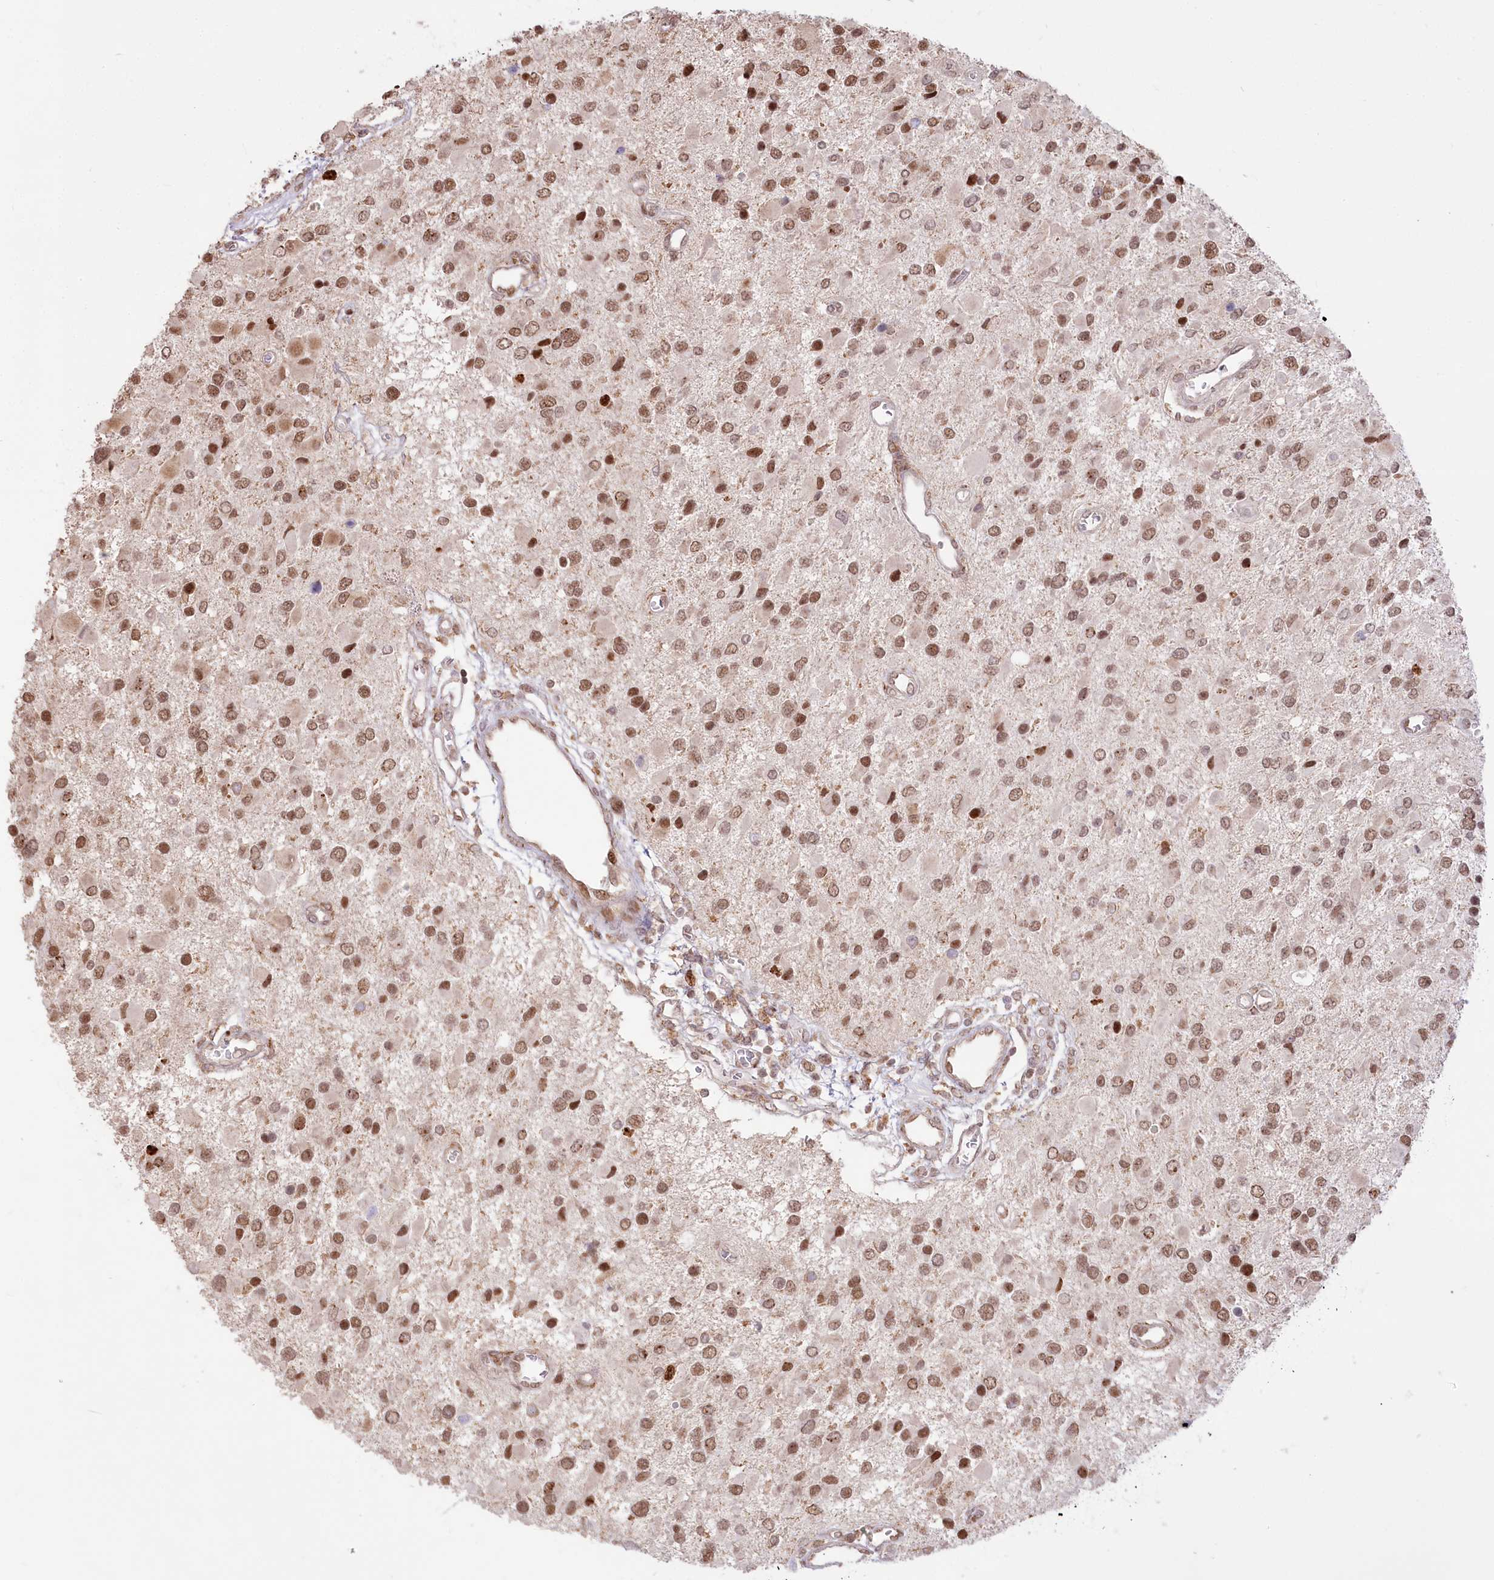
{"staining": {"intensity": "moderate", "quantity": ">75%", "location": "nuclear"}, "tissue": "glioma", "cell_type": "Tumor cells", "image_type": "cancer", "snomed": [{"axis": "morphology", "description": "Glioma, malignant, High grade"}, {"axis": "topography", "description": "Brain"}], "caption": "Immunohistochemistry of malignant high-grade glioma exhibits medium levels of moderate nuclear staining in about >75% of tumor cells. (Brightfield microscopy of DAB IHC at high magnification).", "gene": "PYURF", "patient": {"sex": "male", "age": 53}}